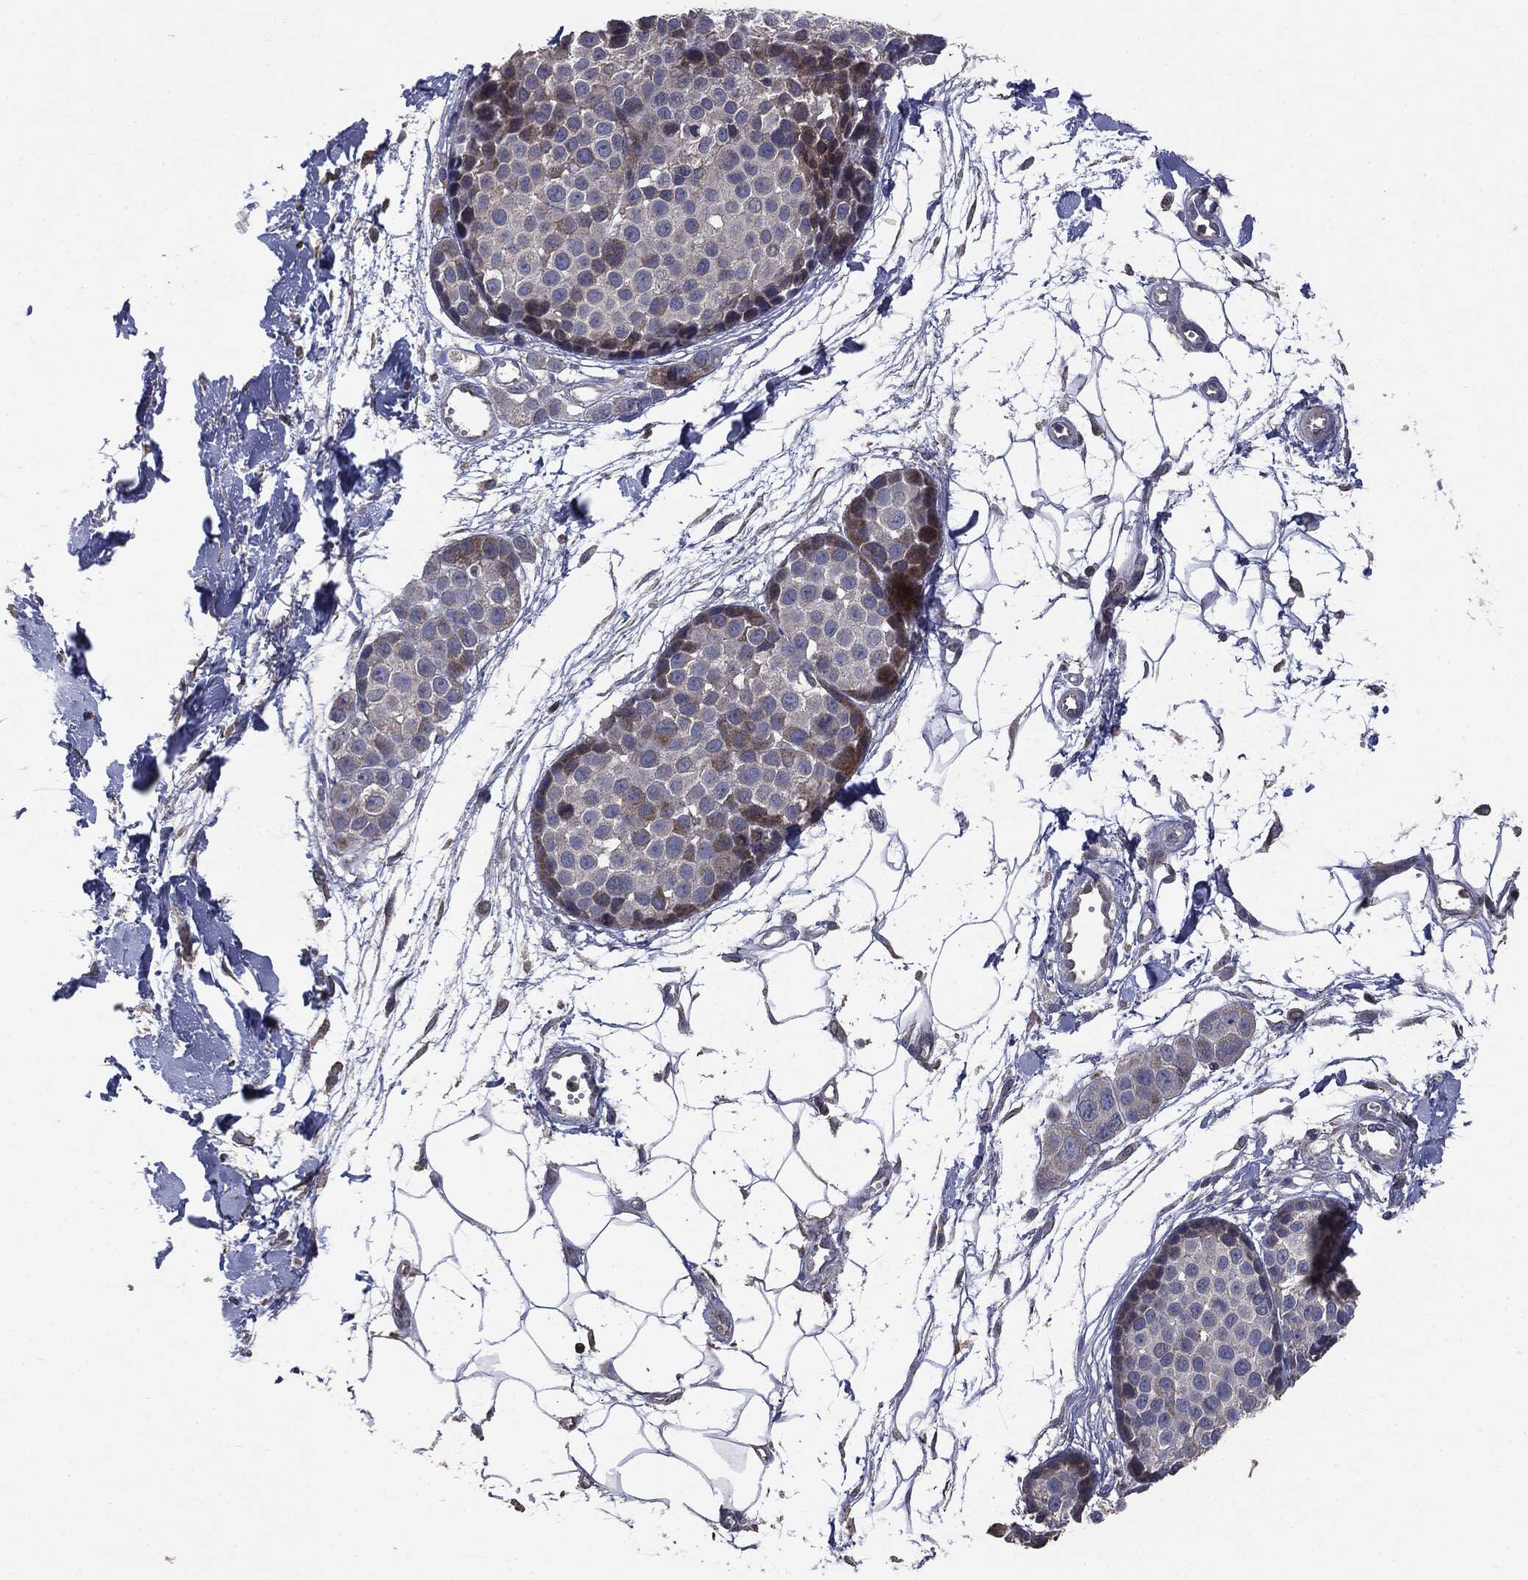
{"staining": {"intensity": "moderate", "quantity": "<25%", "location": "cytoplasmic/membranous"}, "tissue": "melanoma", "cell_type": "Tumor cells", "image_type": "cancer", "snomed": [{"axis": "morphology", "description": "Malignant melanoma, NOS"}, {"axis": "topography", "description": "Skin"}], "caption": "Moderate cytoplasmic/membranous positivity is appreciated in approximately <25% of tumor cells in melanoma.", "gene": "MTOR", "patient": {"sex": "female", "age": 86}}